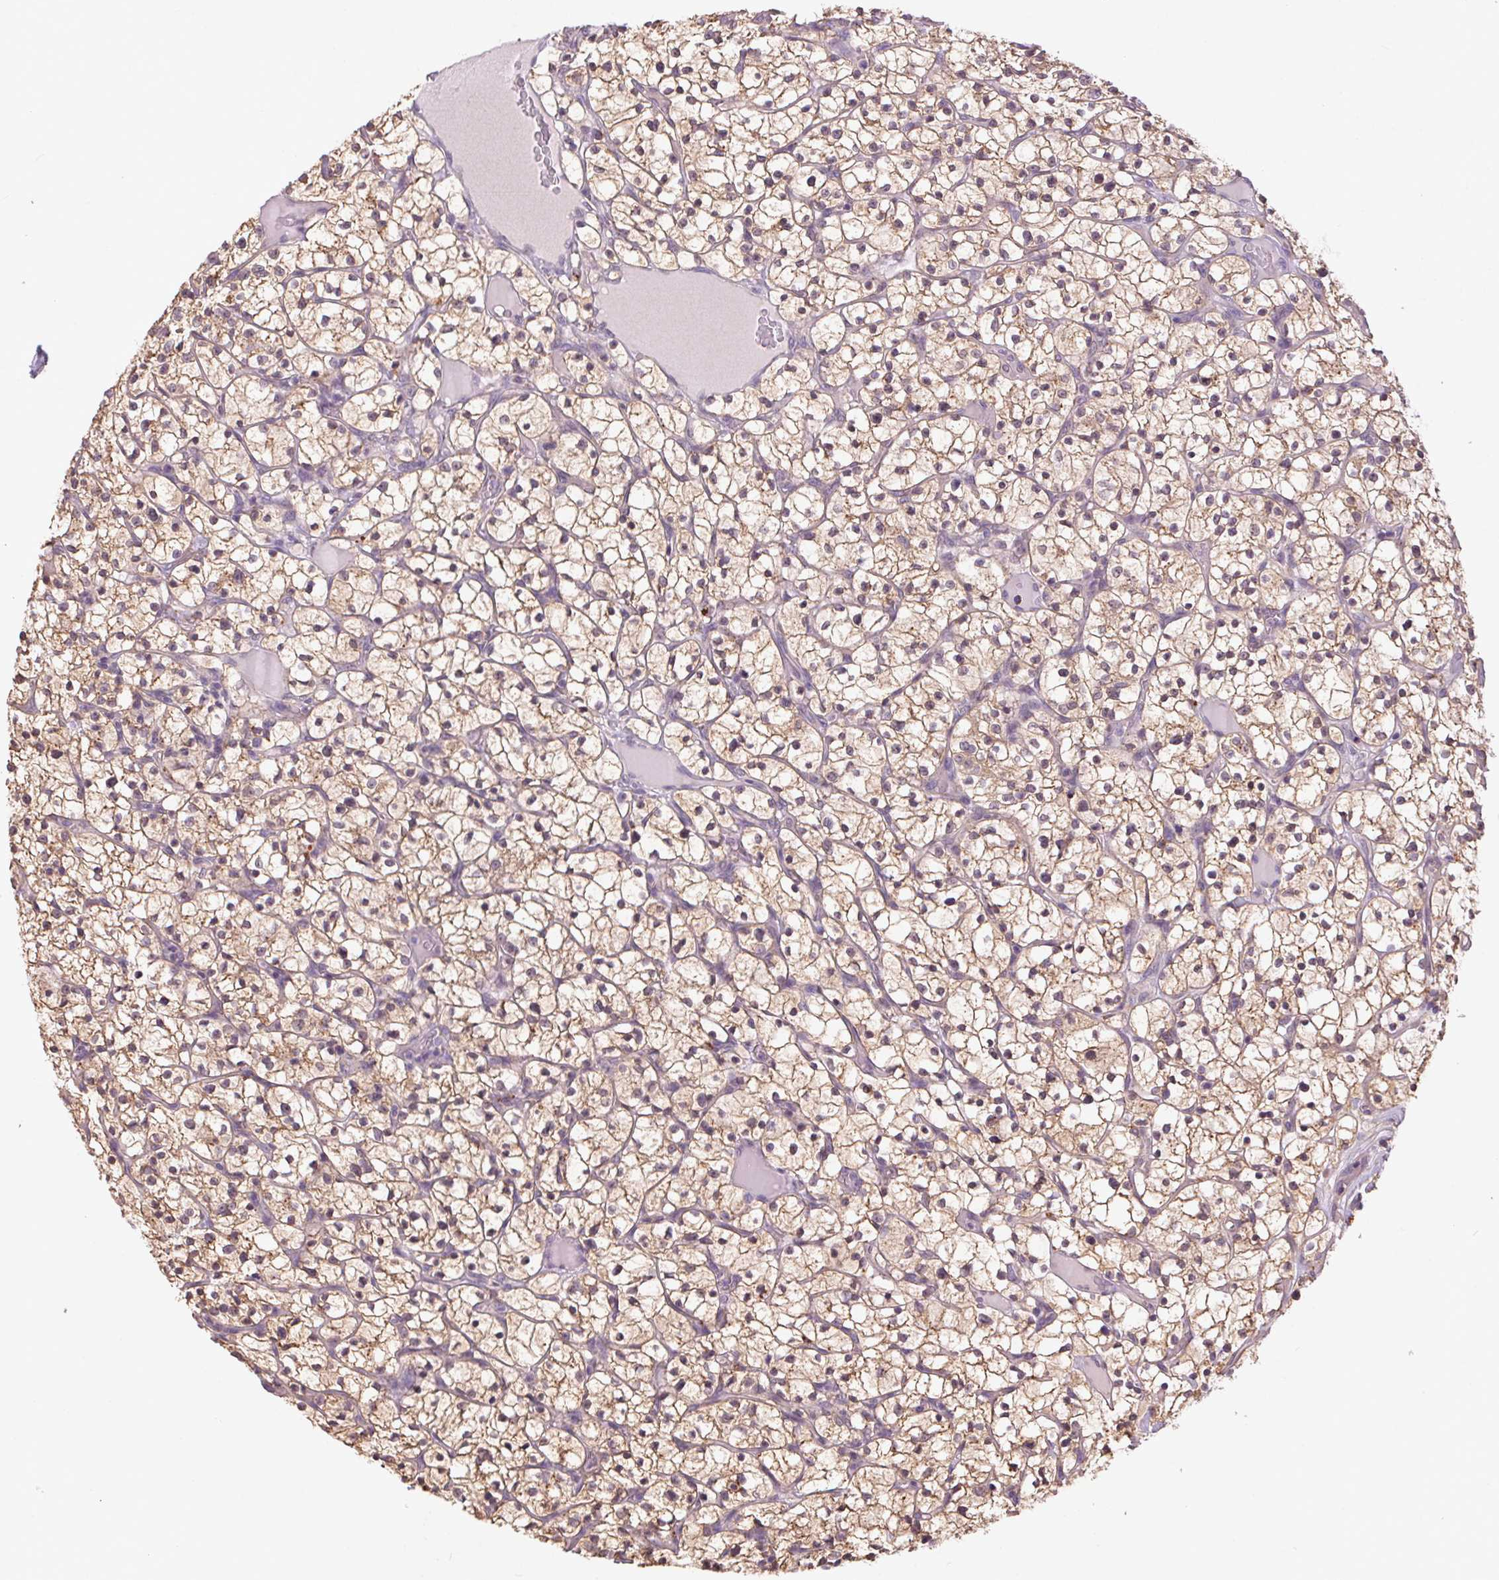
{"staining": {"intensity": "weak", "quantity": "25%-75%", "location": "cytoplasmic/membranous"}, "tissue": "renal cancer", "cell_type": "Tumor cells", "image_type": "cancer", "snomed": [{"axis": "morphology", "description": "Adenocarcinoma, NOS"}, {"axis": "topography", "description": "Kidney"}], "caption": "DAB (3,3'-diaminobenzidine) immunohistochemical staining of adenocarcinoma (renal) shows weak cytoplasmic/membranous protein positivity in approximately 25%-75% of tumor cells. (DAB (3,3'-diaminobenzidine) IHC with brightfield microscopy, high magnification).", "gene": "ADH5", "patient": {"sex": "female", "age": 64}}